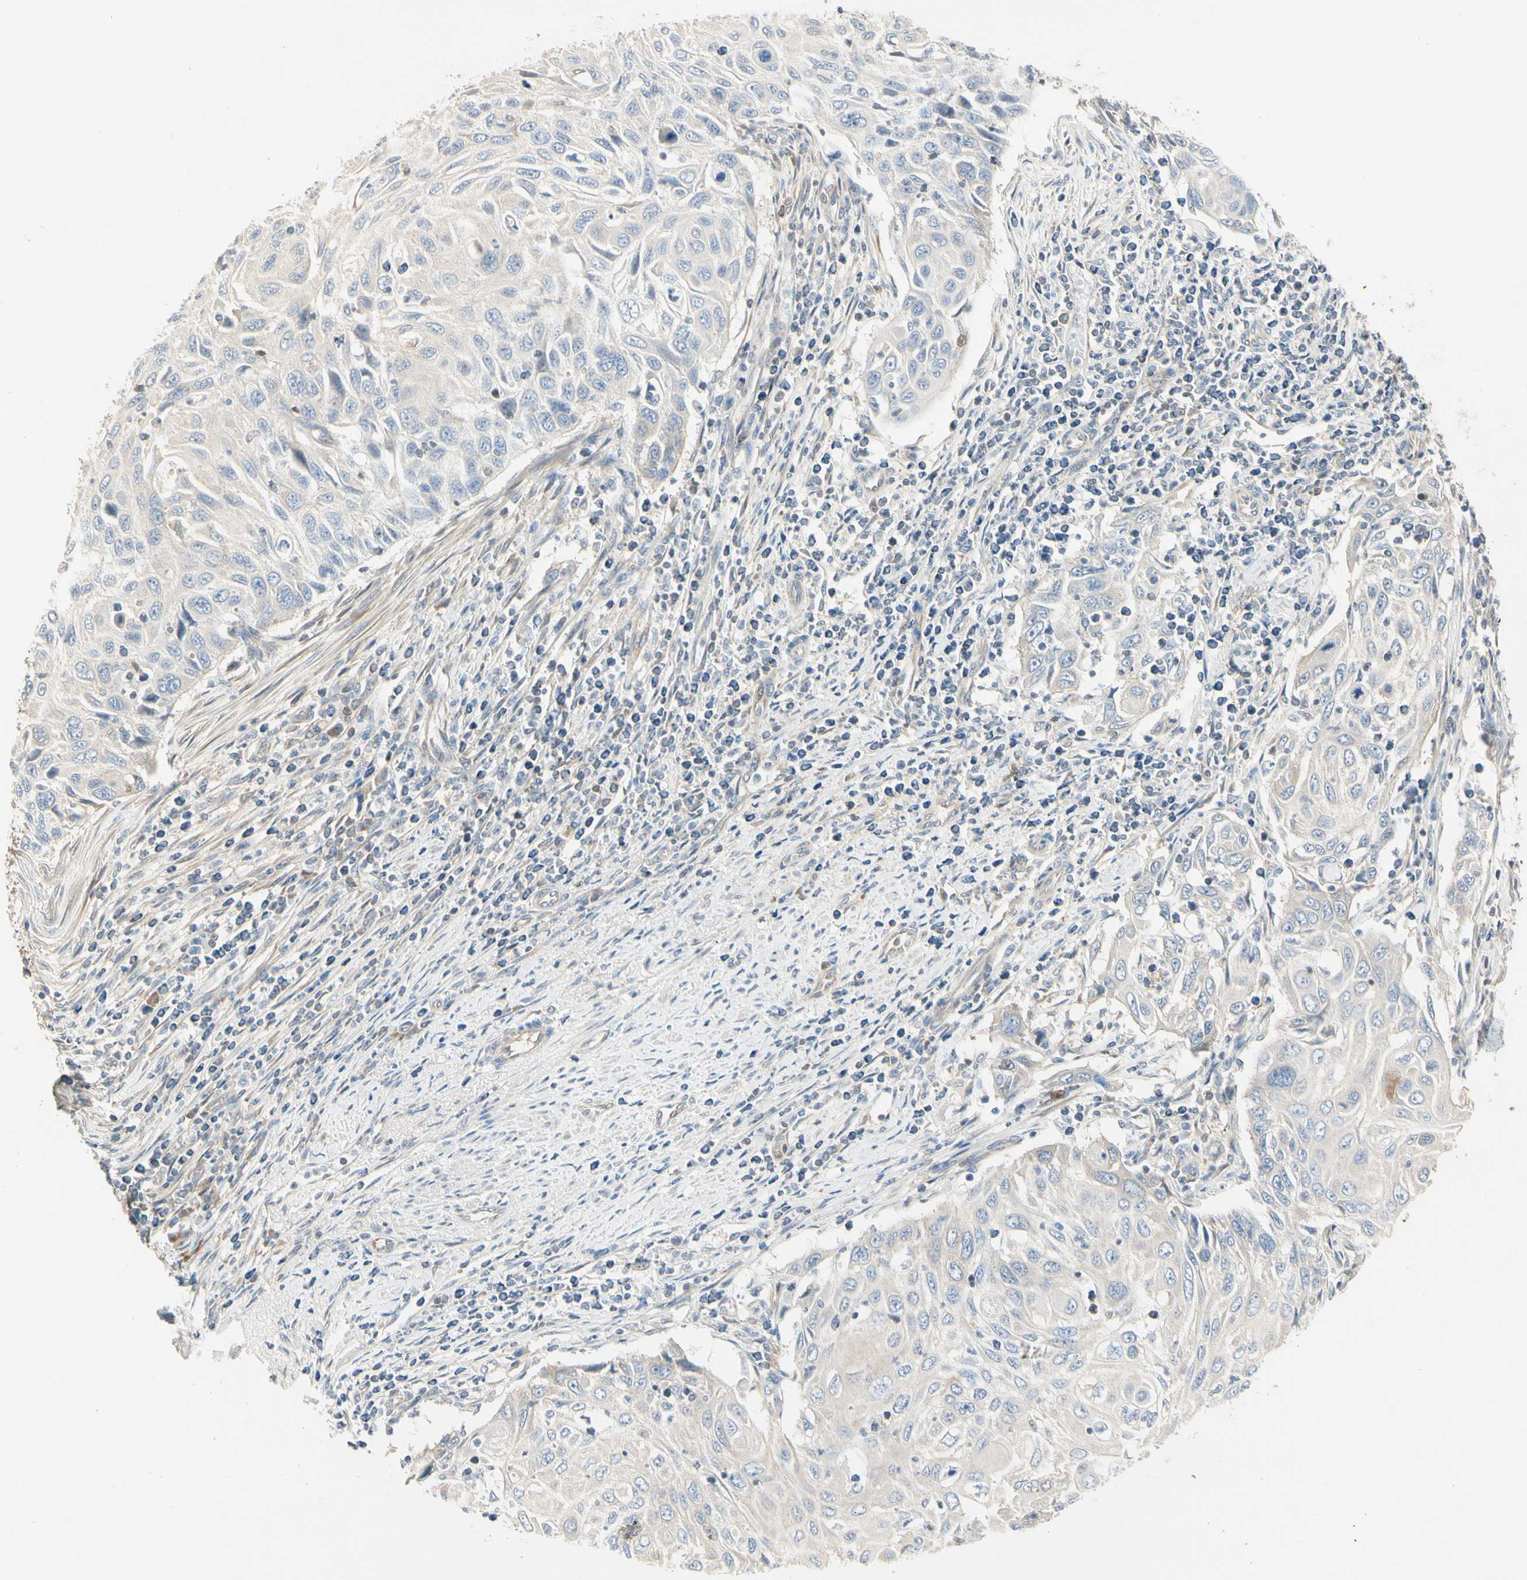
{"staining": {"intensity": "negative", "quantity": "none", "location": "none"}, "tissue": "cervical cancer", "cell_type": "Tumor cells", "image_type": "cancer", "snomed": [{"axis": "morphology", "description": "Squamous cell carcinoma, NOS"}, {"axis": "topography", "description": "Cervix"}], "caption": "An immunohistochemistry (IHC) micrograph of squamous cell carcinoma (cervical) is shown. There is no staining in tumor cells of squamous cell carcinoma (cervical).", "gene": "NFKB2", "patient": {"sex": "female", "age": 70}}